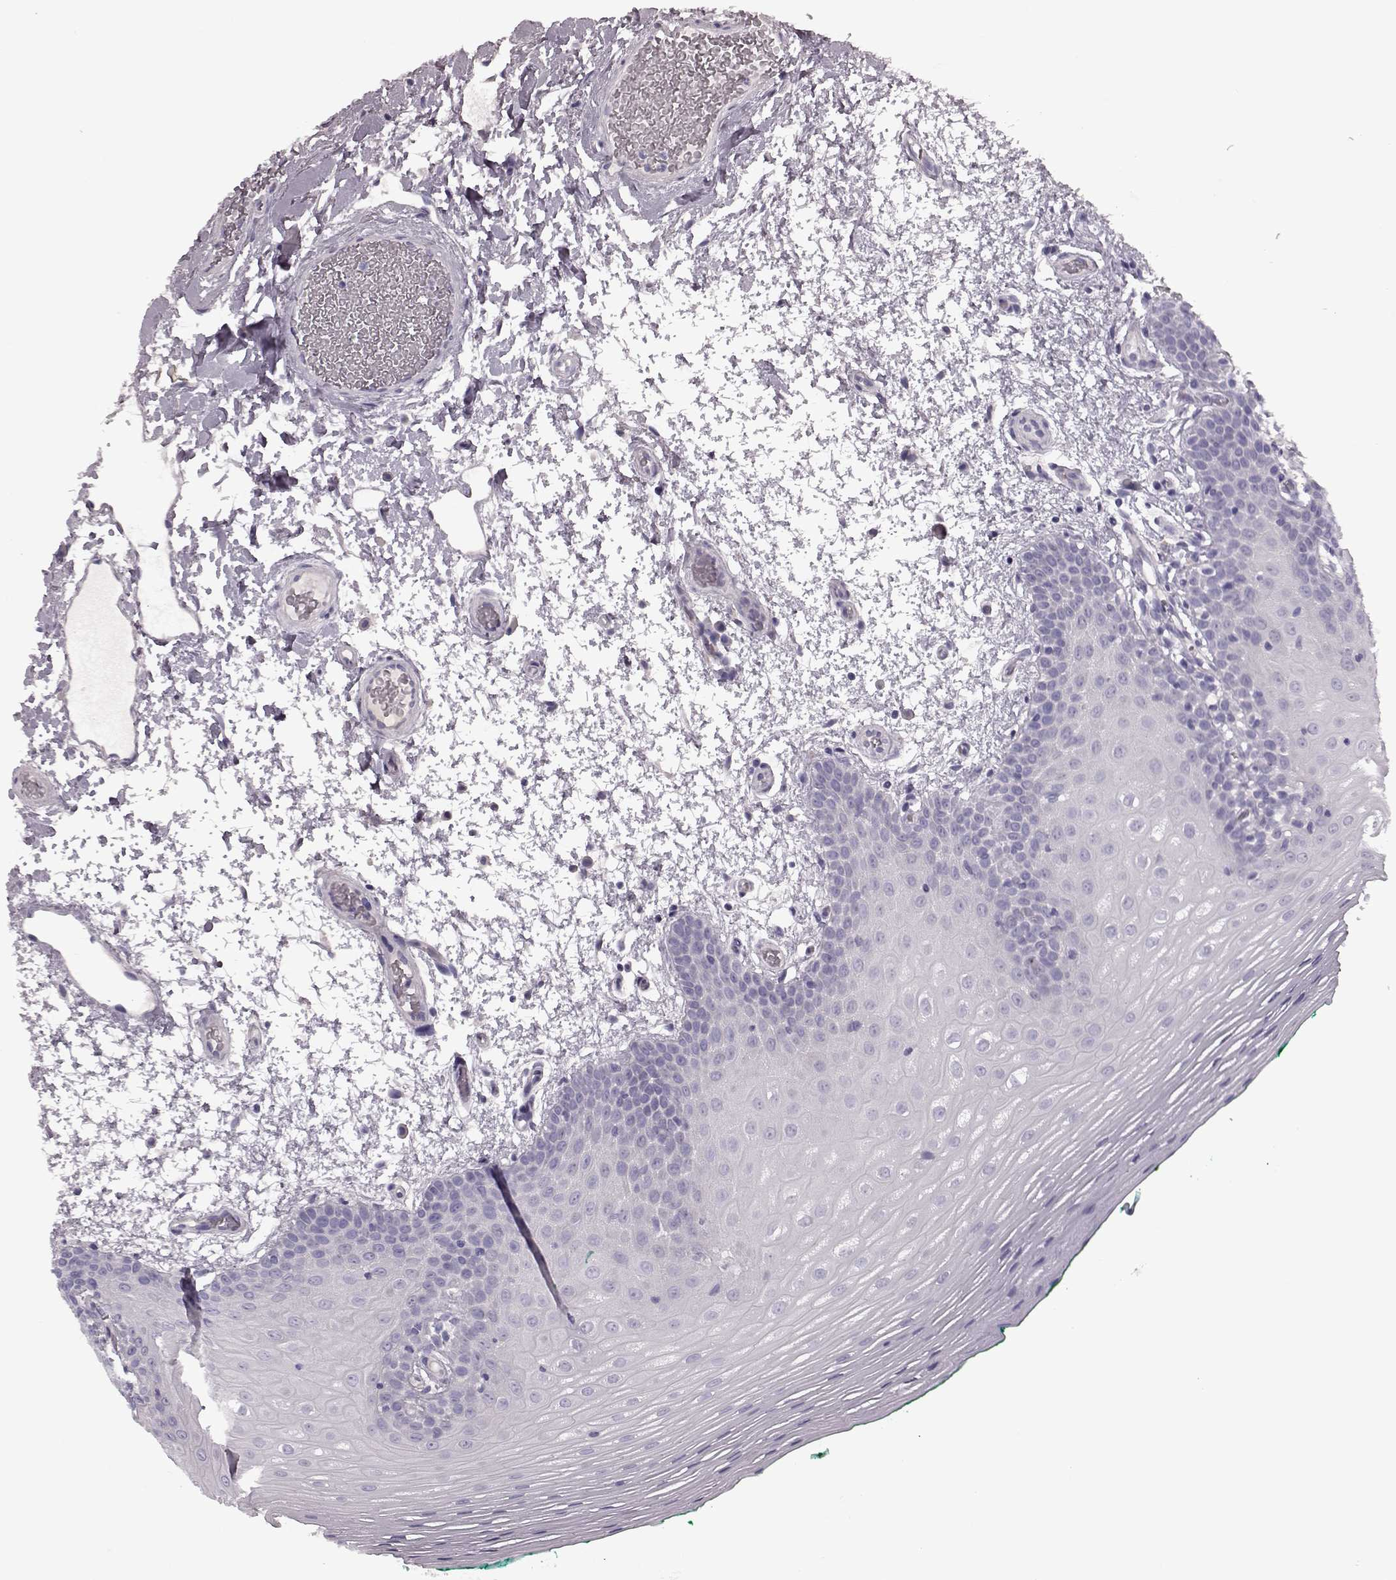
{"staining": {"intensity": "negative", "quantity": "none", "location": "none"}, "tissue": "oral mucosa", "cell_type": "Squamous epithelial cells", "image_type": "normal", "snomed": [{"axis": "morphology", "description": "Normal tissue, NOS"}, {"axis": "morphology", "description": "Squamous cell carcinoma, NOS"}, {"axis": "topography", "description": "Oral tissue"}, {"axis": "topography", "description": "Head-Neck"}], "caption": "Protein analysis of benign oral mucosa exhibits no significant staining in squamous epithelial cells.", "gene": "SNTG1", "patient": {"sex": "male", "age": 78}}